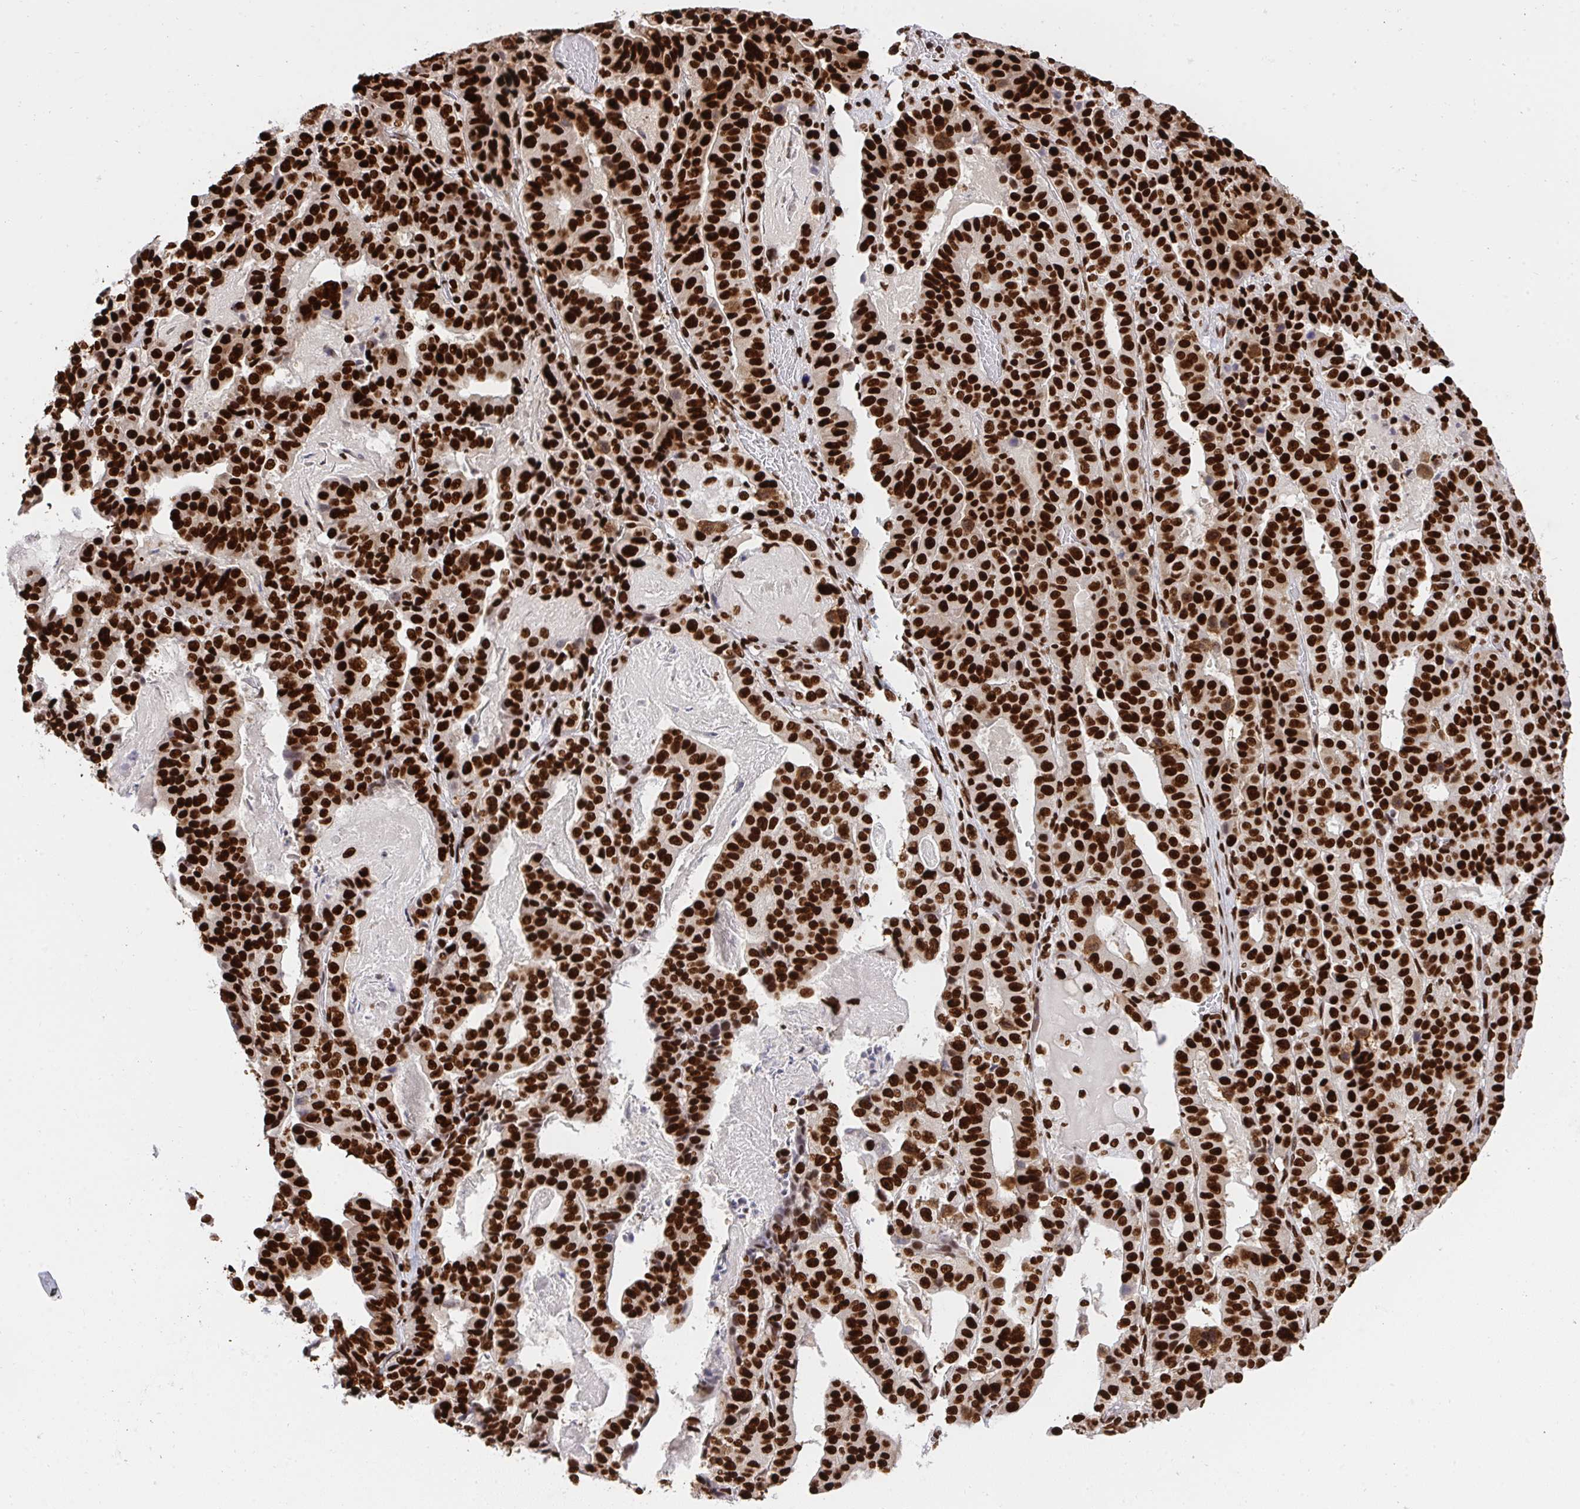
{"staining": {"intensity": "strong", "quantity": ">75%", "location": "nuclear"}, "tissue": "stomach cancer", "cell_type": "Tumor cells", "image_type": "cancer", "snomed": [{"axis": "morphology", "description": "Adenocarcinoma, NOS"}, {"axis": "topography", "description": "Stomach"}], "caption": "About >75% of tumor cells in human stomach cancer (adenocarcinoma) exhibit strong nuclear protein positivity as visualized by brown immunohistochemical staining.", "gene": "HNRNPL", "patient": {"sex": "male", "age": 48}}